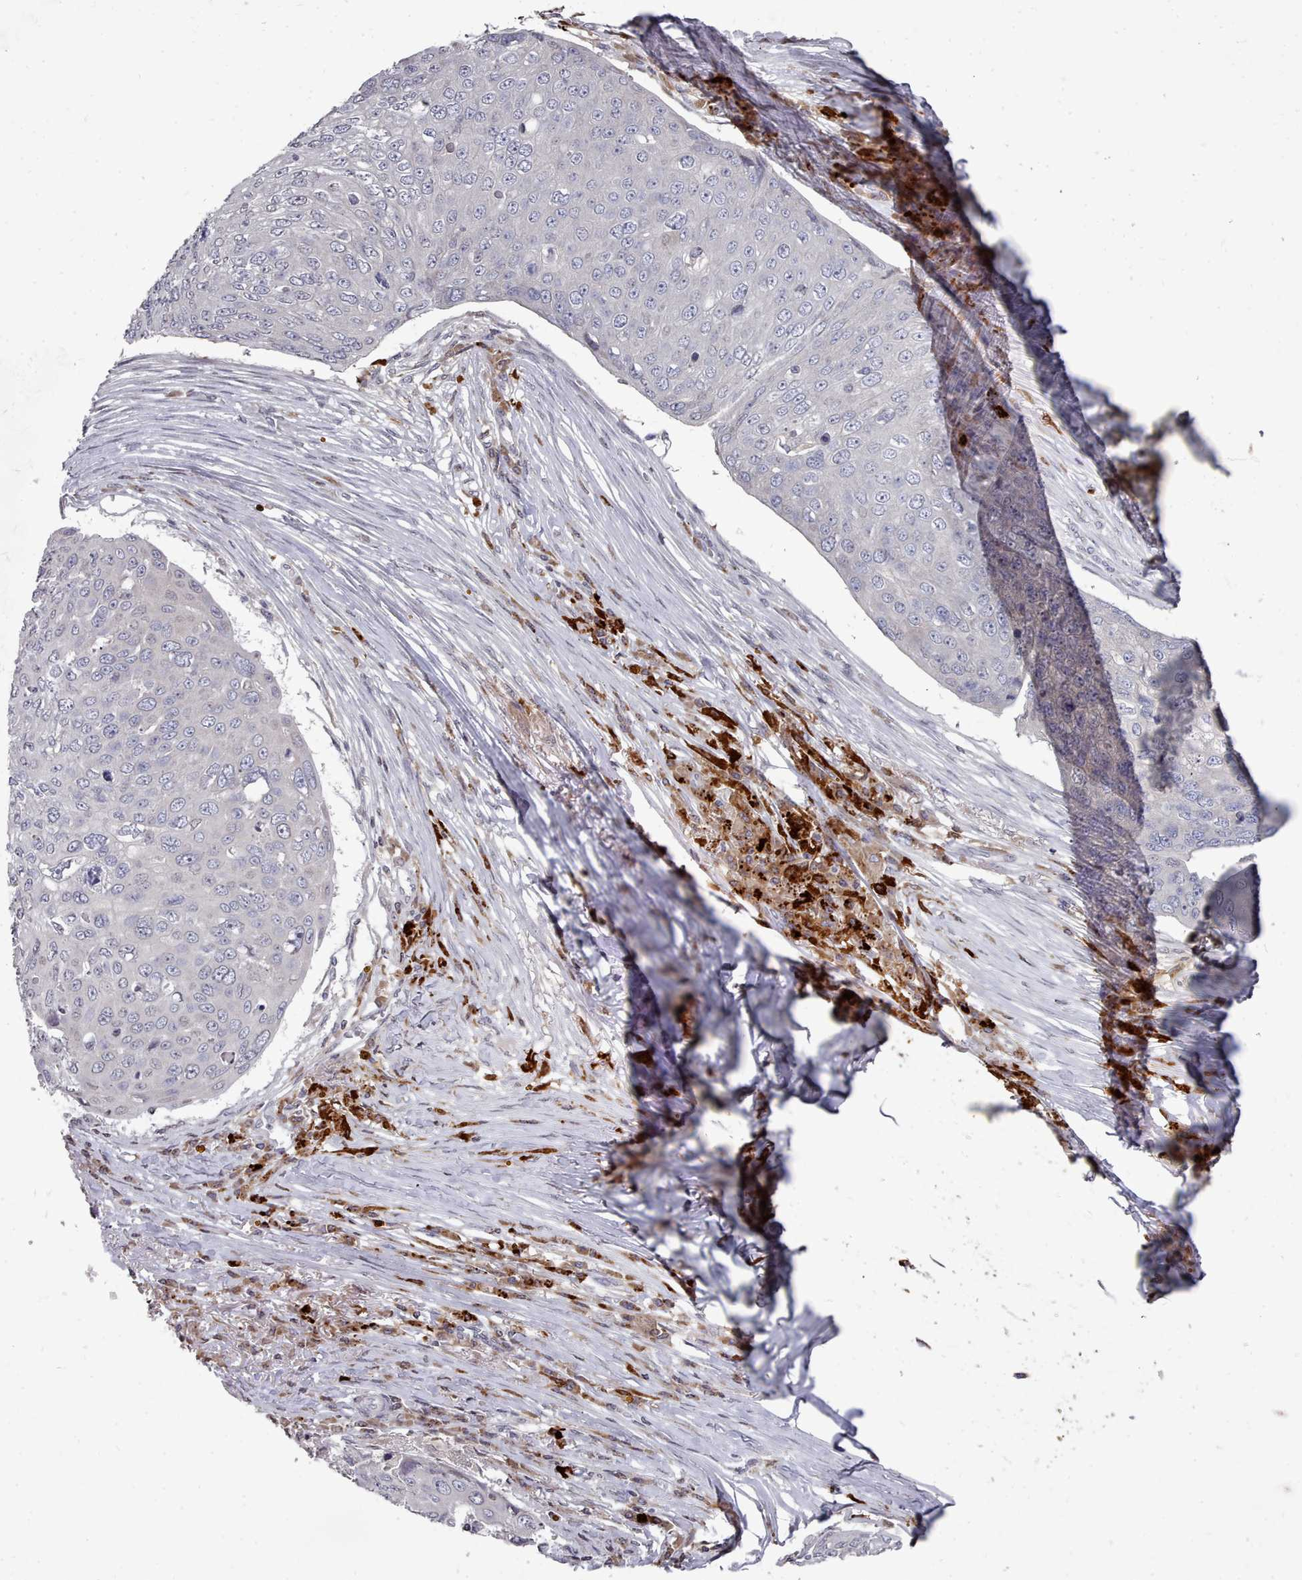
{"staining": {"intensity": "negative", "quantity": "none", "location": "none"}, "tissue": "skin cancer", "cell_type": "Tumor cells", "image_type": "cancer", "snomed": [{"axis": "morphology", "description": "Squamous cell carcinoma, NOS"}, {"axis": "topography", "description": "Skin"}], "caption": "Tumor cells are negative for protein expression in human skin cancer (squamous cell carcinoma). (IHC, brightfield microscopy, high magnification).", "gene": "ACKR3", "patient": {"sex": "male", "age": 71}}